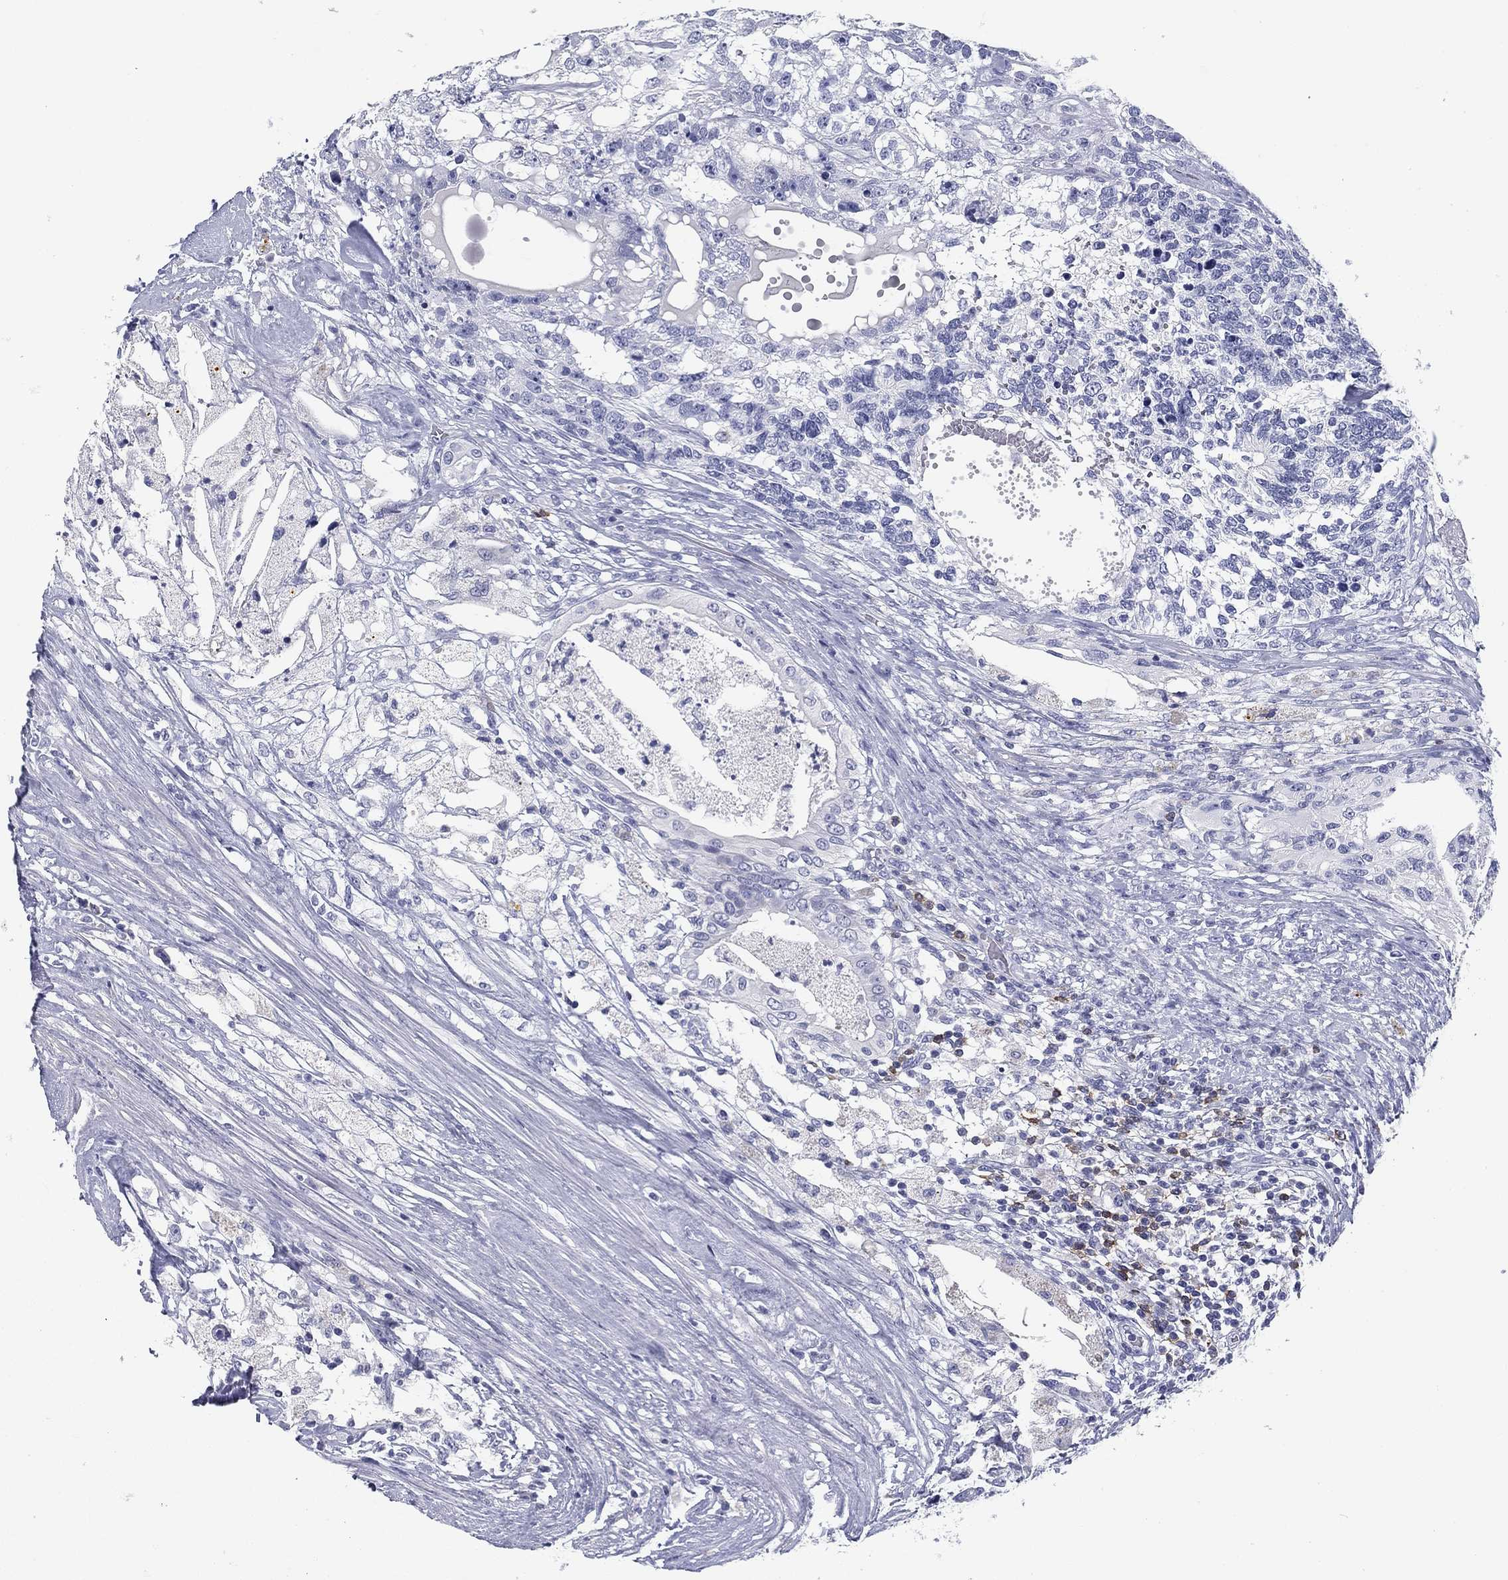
{"staining": {"intensity": "negative", "quantity": "none", "location": "none"}, "tissue": "testis cancer", "cell_type": "Tumor cells", "image_type": "cancer", "snomed": [{"axis": "morphology", "description": "Seminoma, NOS"}, {"axis": "morphology", "description": "Carcinoma, Embryonal, NOS"}, {"axis": "topography", "description": "Testis"}], "caption": "Histopathology image shows no protein positivity in tumor cells of testis cancer tissue.", "gene": "CD79B", "patient": {"sex": "male", "age": 41}}